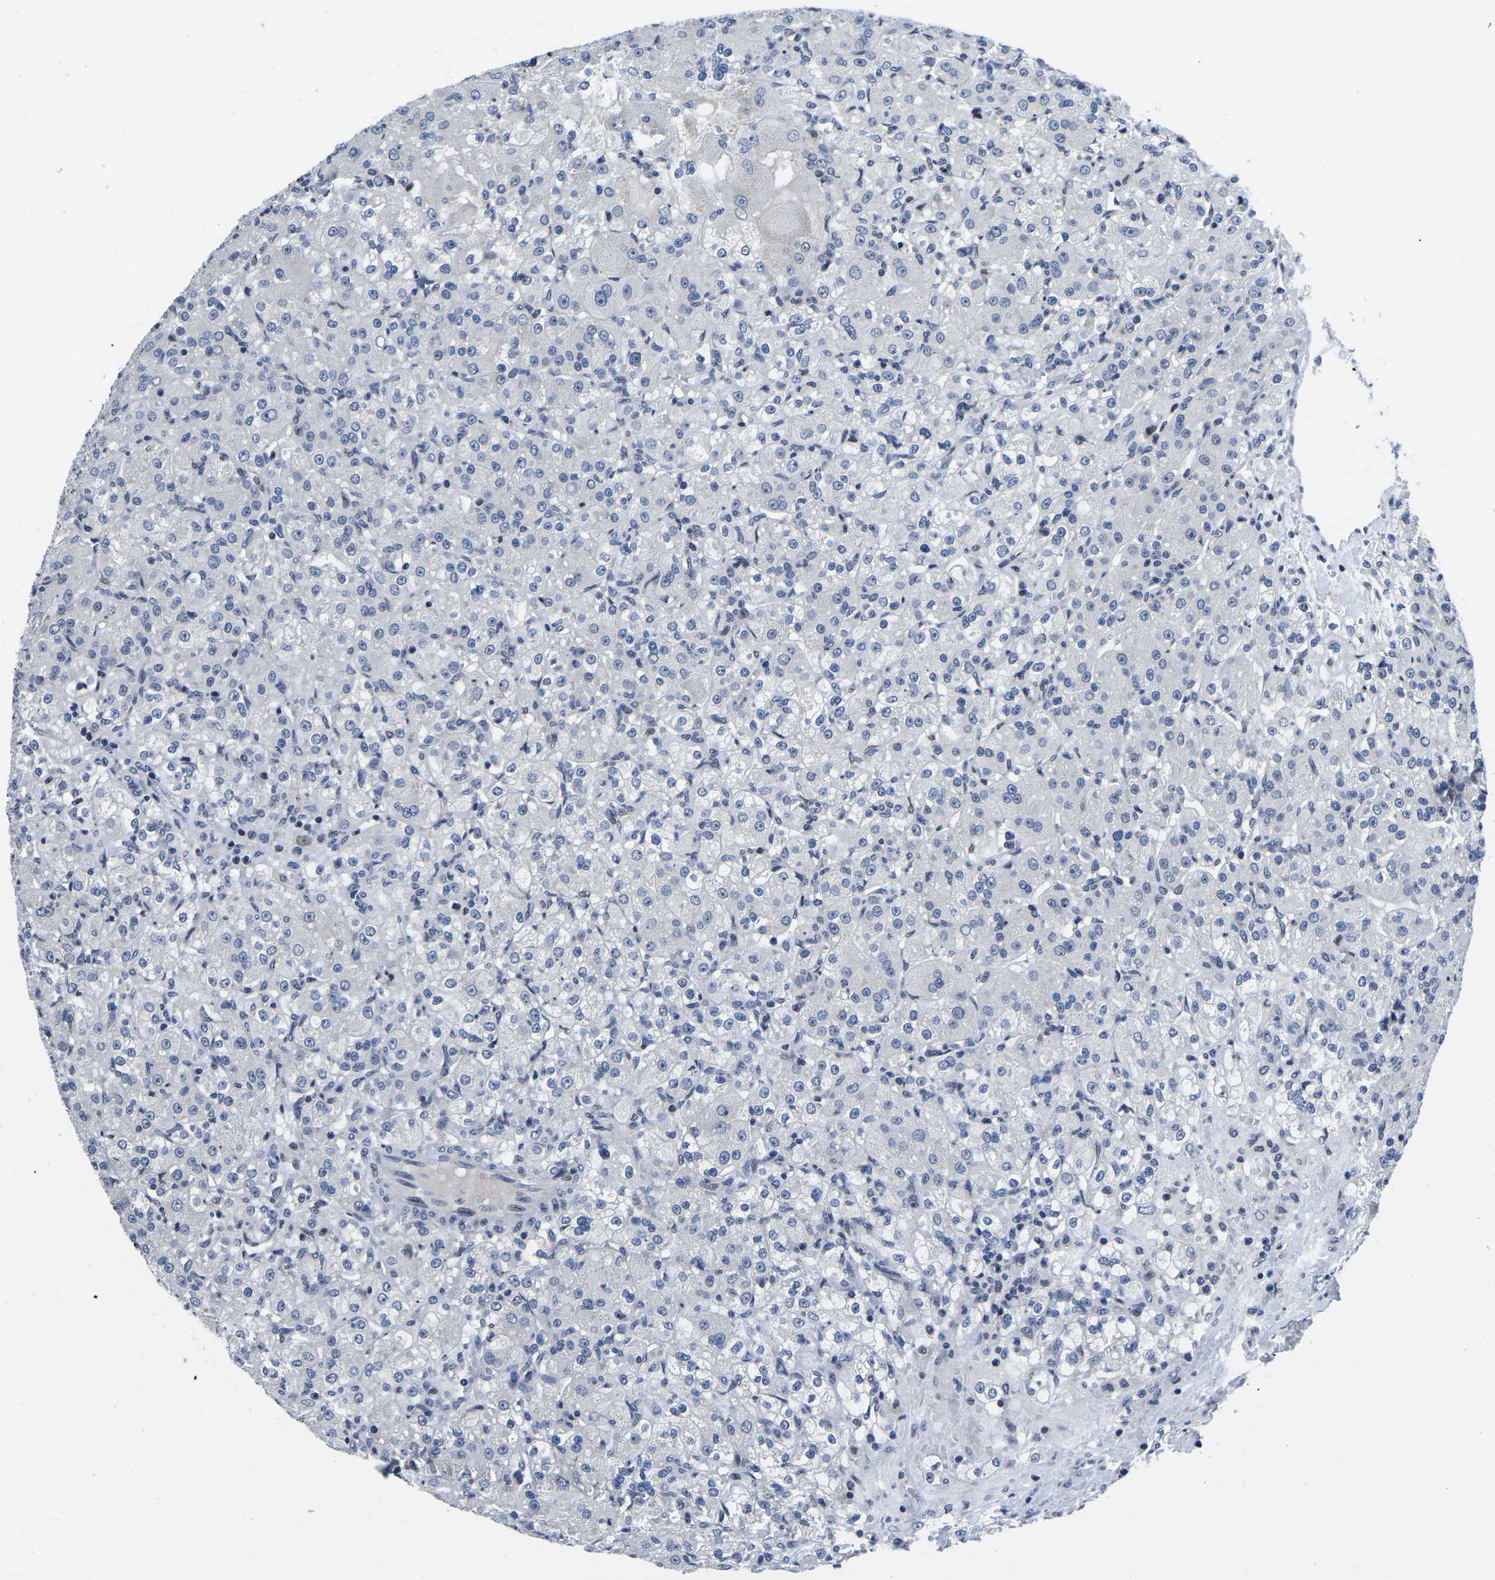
{"staining": {"intensity": "negative", "quantity": "none", "location": "none"}, "tissue": "renal cancer", "cell_type": "Tumor cells", "image_type": "cancer", "snomed": [{"axis": "morphology", "description": "Normal tissue, NOS"}, {"axis": "morphology", "description": "Adenocarcinoma, NOS"}, {"axis": "topography", "description": "Kidney"}], "caption": "Immunohistochemistry (IHC) of human adenocarcinoma (renal) exhibits no expression in tumor cells.", "gene": "CDC73", "patient": {"sex": "male", "age": 61}}